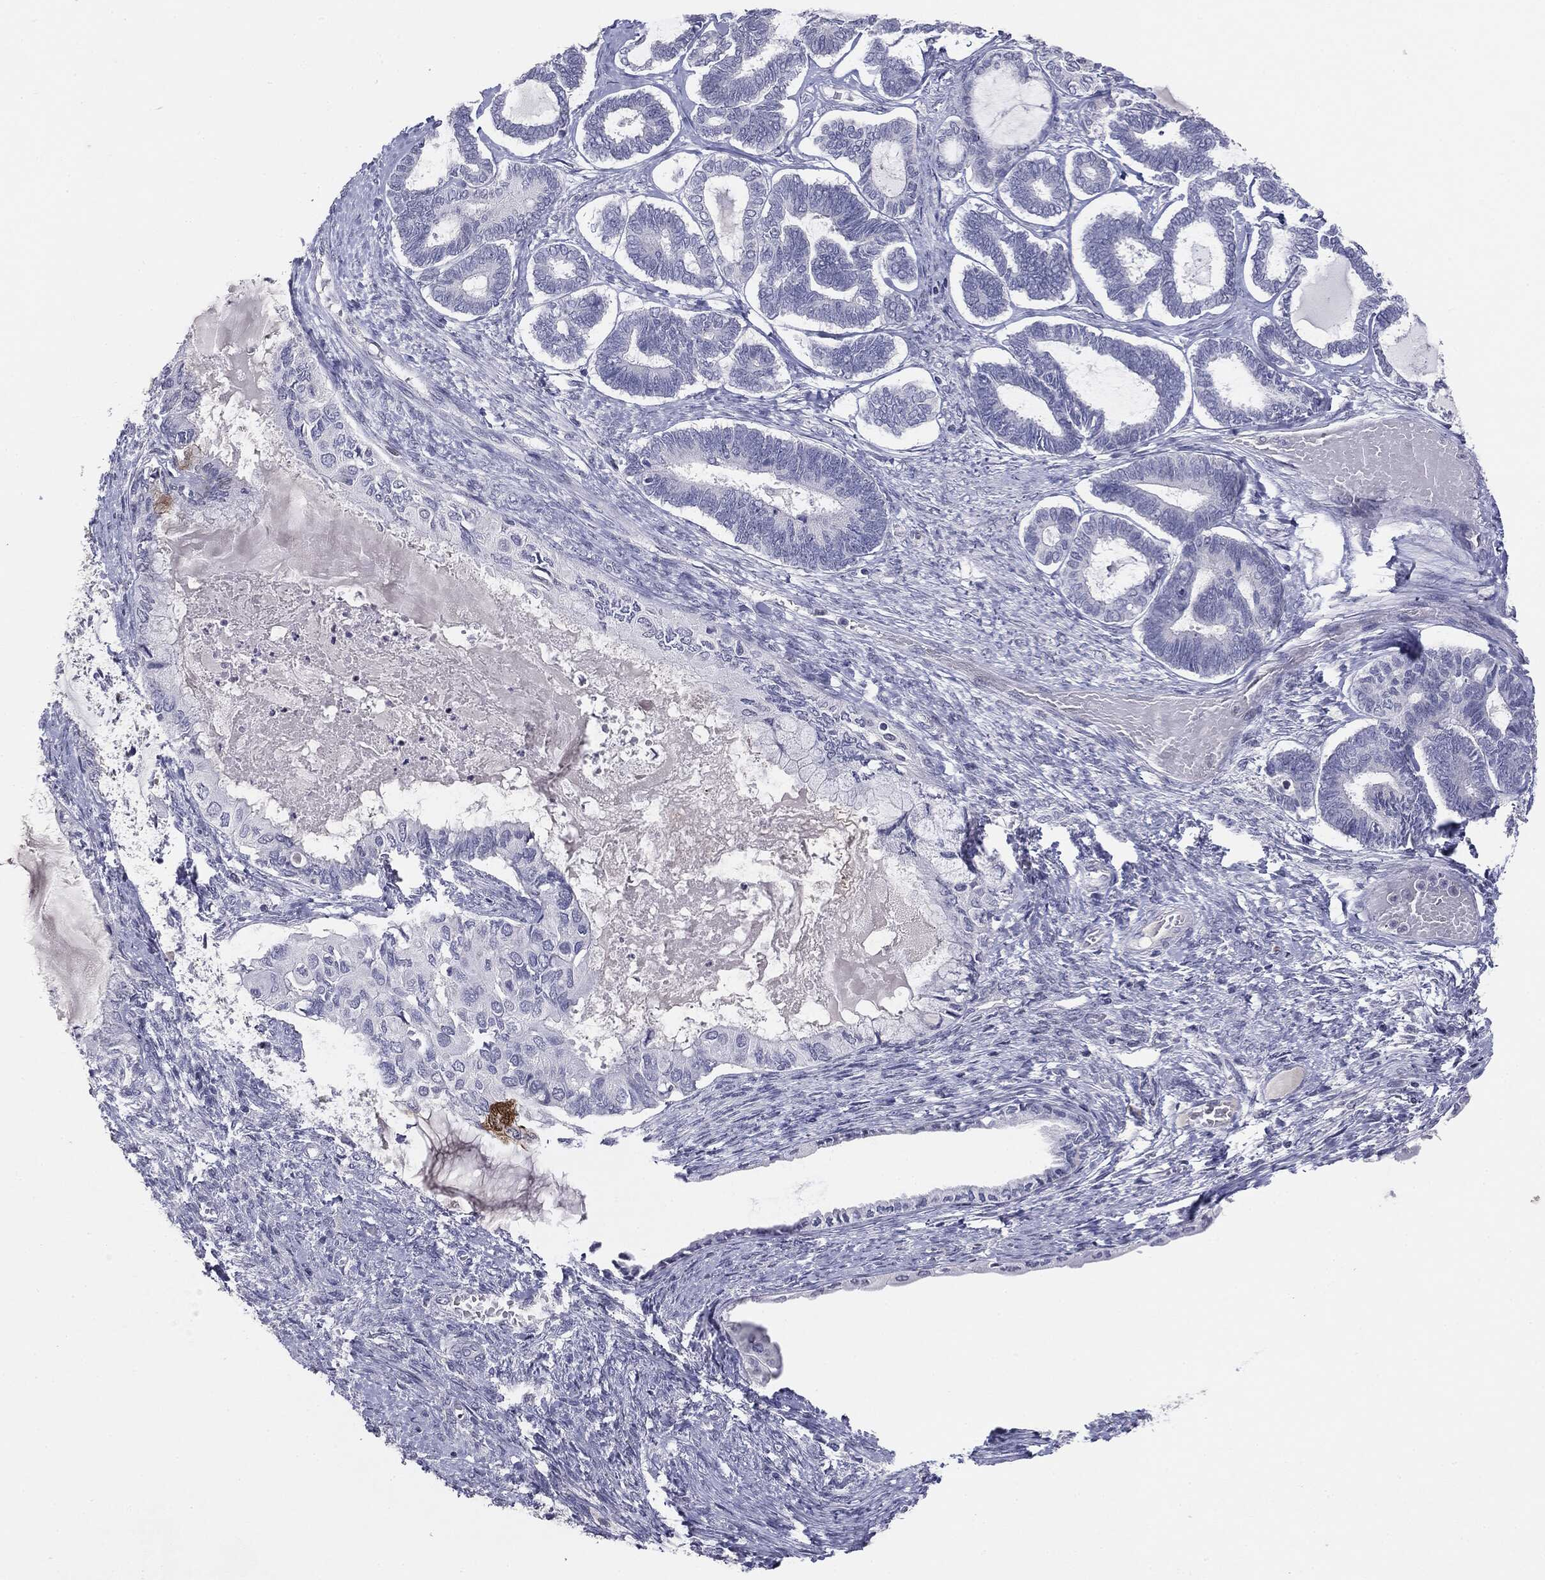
{"staining": {"intensity": "negative", "quantity": "none", "location": "none"}, "tissue": "ovarian cancer", "cell_type": "Tumor cells", "image_type": "cancer", "snomed": [{"axis": "morphology", "description": "Carcinoma, endometroid"}, {"axis": "topography", "description": "Ovary"}], "caption": "High magnification brightfield microscopy of ovarian cancer (endometroid carcinoma) stained with DAB (brown) and counterstained with hematoxylin (blue): tumor cells show no significant positivity.", "gene": "SERPINB4", "patient": {"sex": "female", "age": 70}}